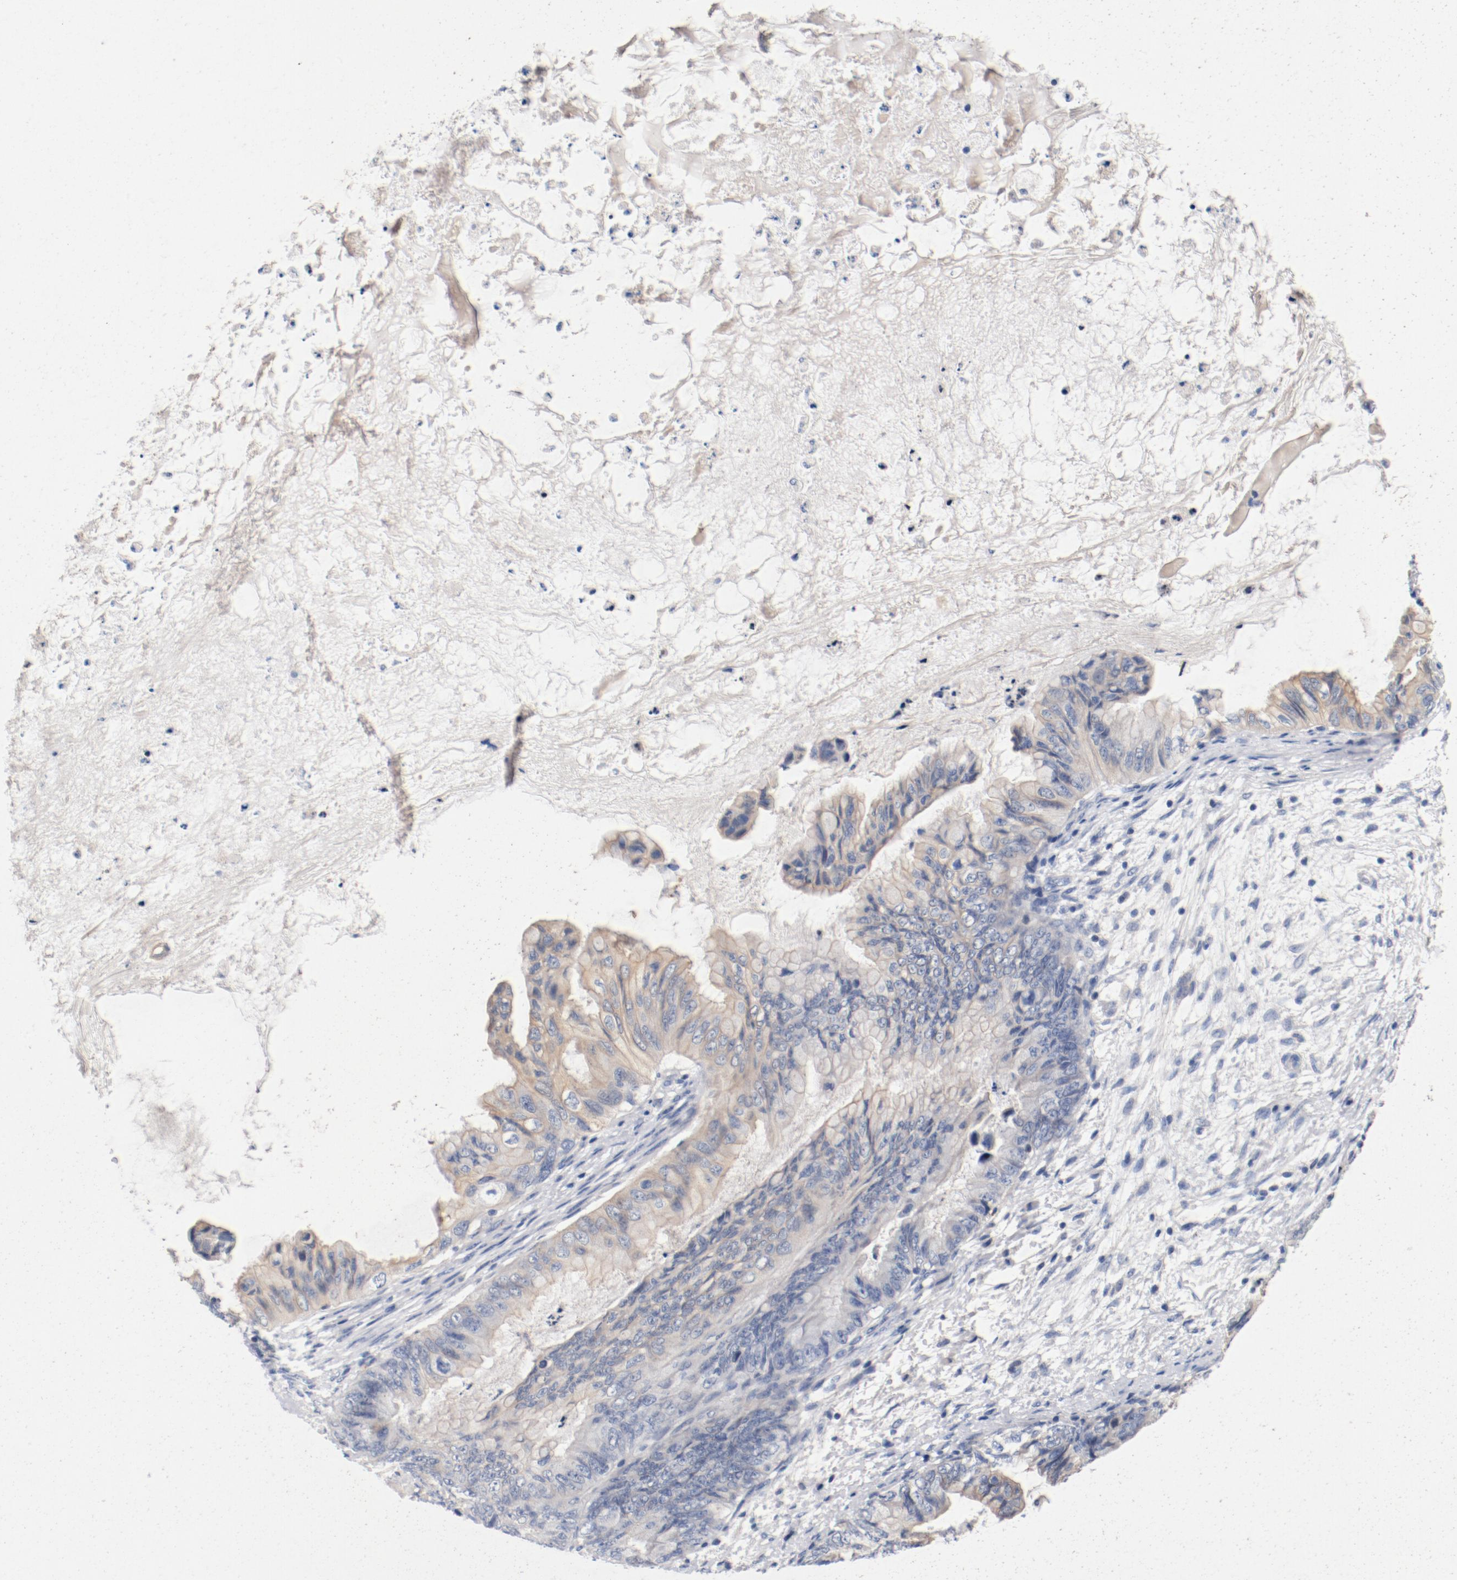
{"staining": {"intensity": "weak", "quantity": "25%-75%", "location": "cytoplasmic/membranous"}, "tissue": "ovarian cancer", "cell_type": "Tumor cells", "image_type": "cancer", "snomed": [{"axis": "morphology", "description": "Cystadenocarcinoma, mucinous, NOS"}, {"axis": "topography", "description": "Ovary"}], "caption": "Mucinous cystadenocarcinoma (ovarian) was stained to show a protein in brown. There is low levels of weak cytoplasmic/membranous positivity in about 25%-75% of tumor cells. The staining was performed using DAB (3,3'-diaminobenzidine) to visualize the protein expression in brown, while the nuclei were stained in blue with hematoxylin (Magnification: 20x).", "gene": "PIM1", "patient": {"sex": "female", "age": 36}}